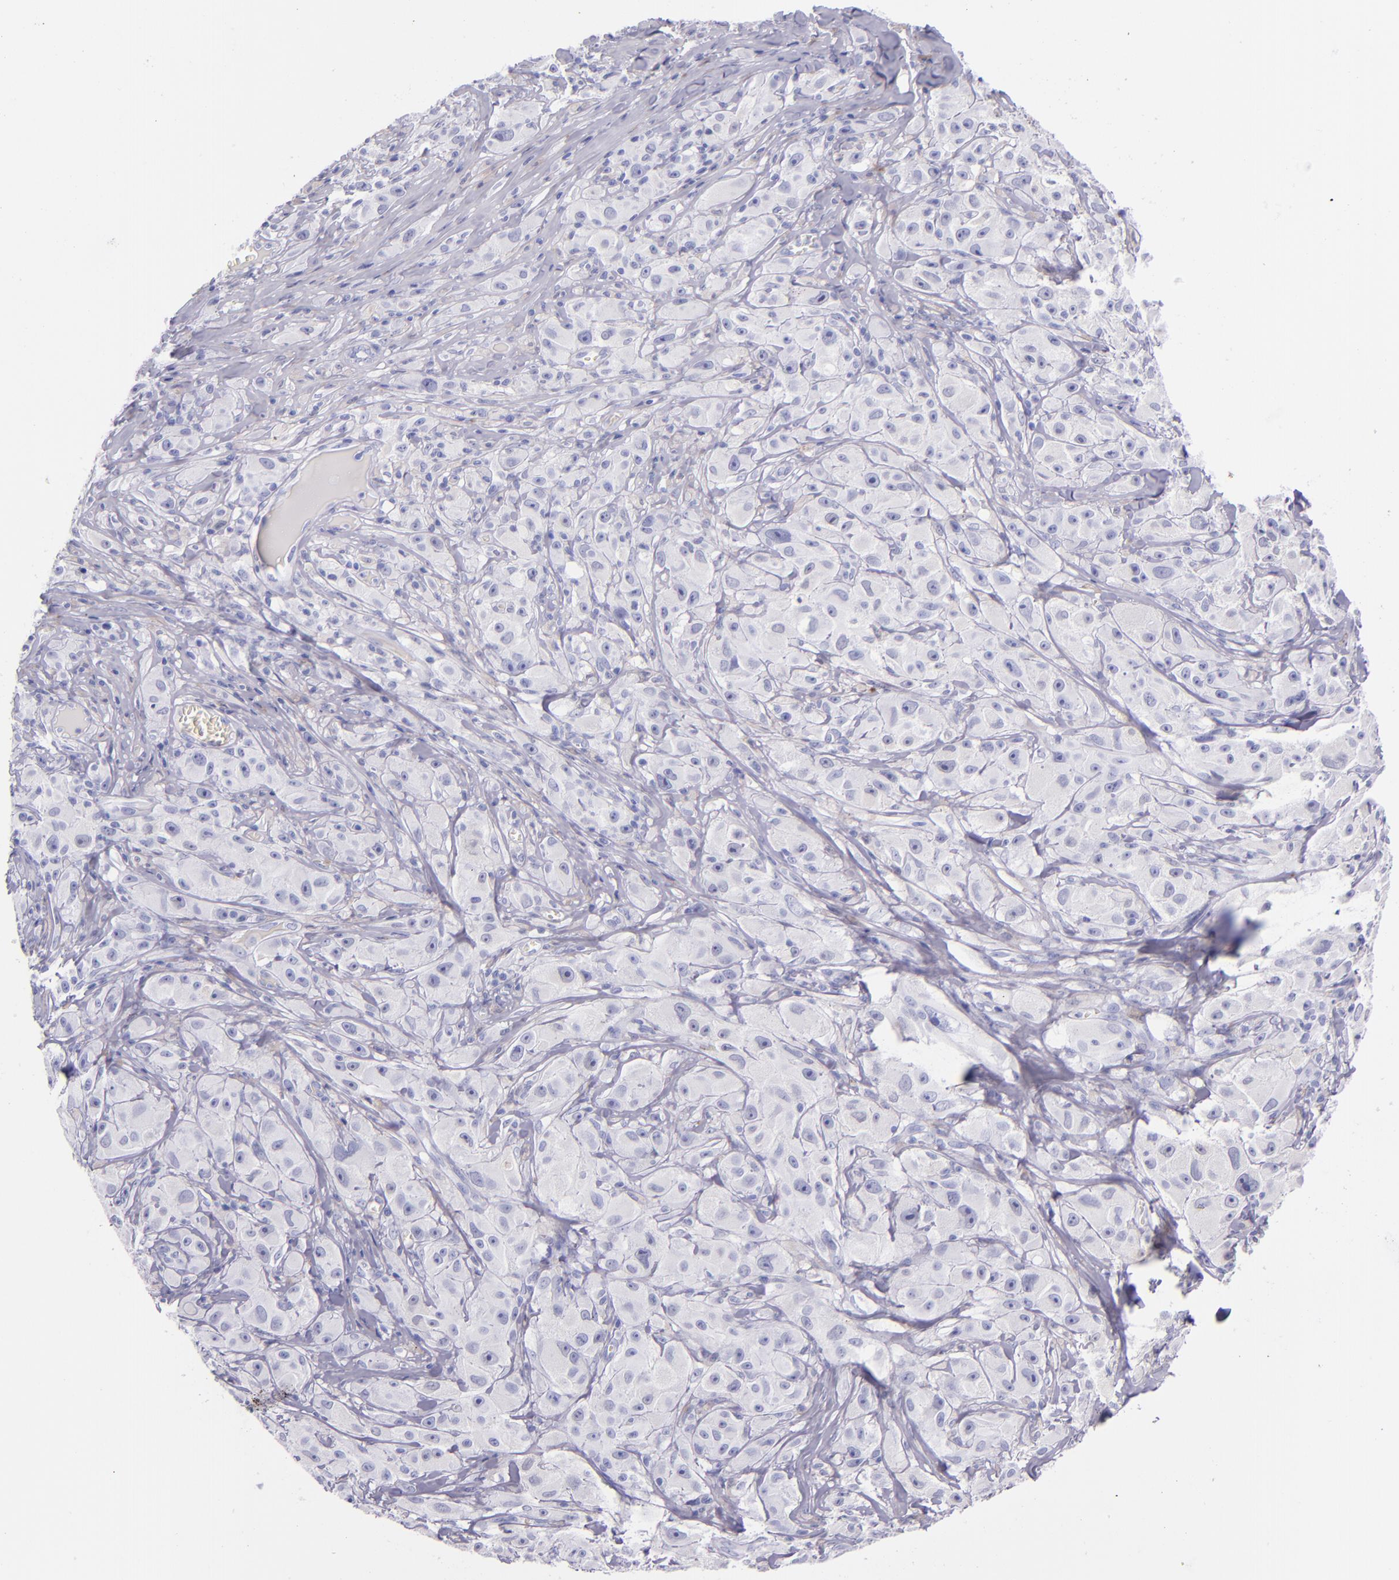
{"staining": {"intensity": "negative", "quantity": "none", "location": "none"}, "tissue": "melanoma", "cell_type": "Tumor cells", "image_type": "cancer", "snomed": [{"axis": "morphology", "description": "Malignant melanoma, NOS"}, {"axis": "topography", "description": "Skin"}], "caption": "There is no significant positivity in tumor cells of malignant melanoma.", "gene": "SFTPB", "patient": {"sex": "male", "age": 56}}